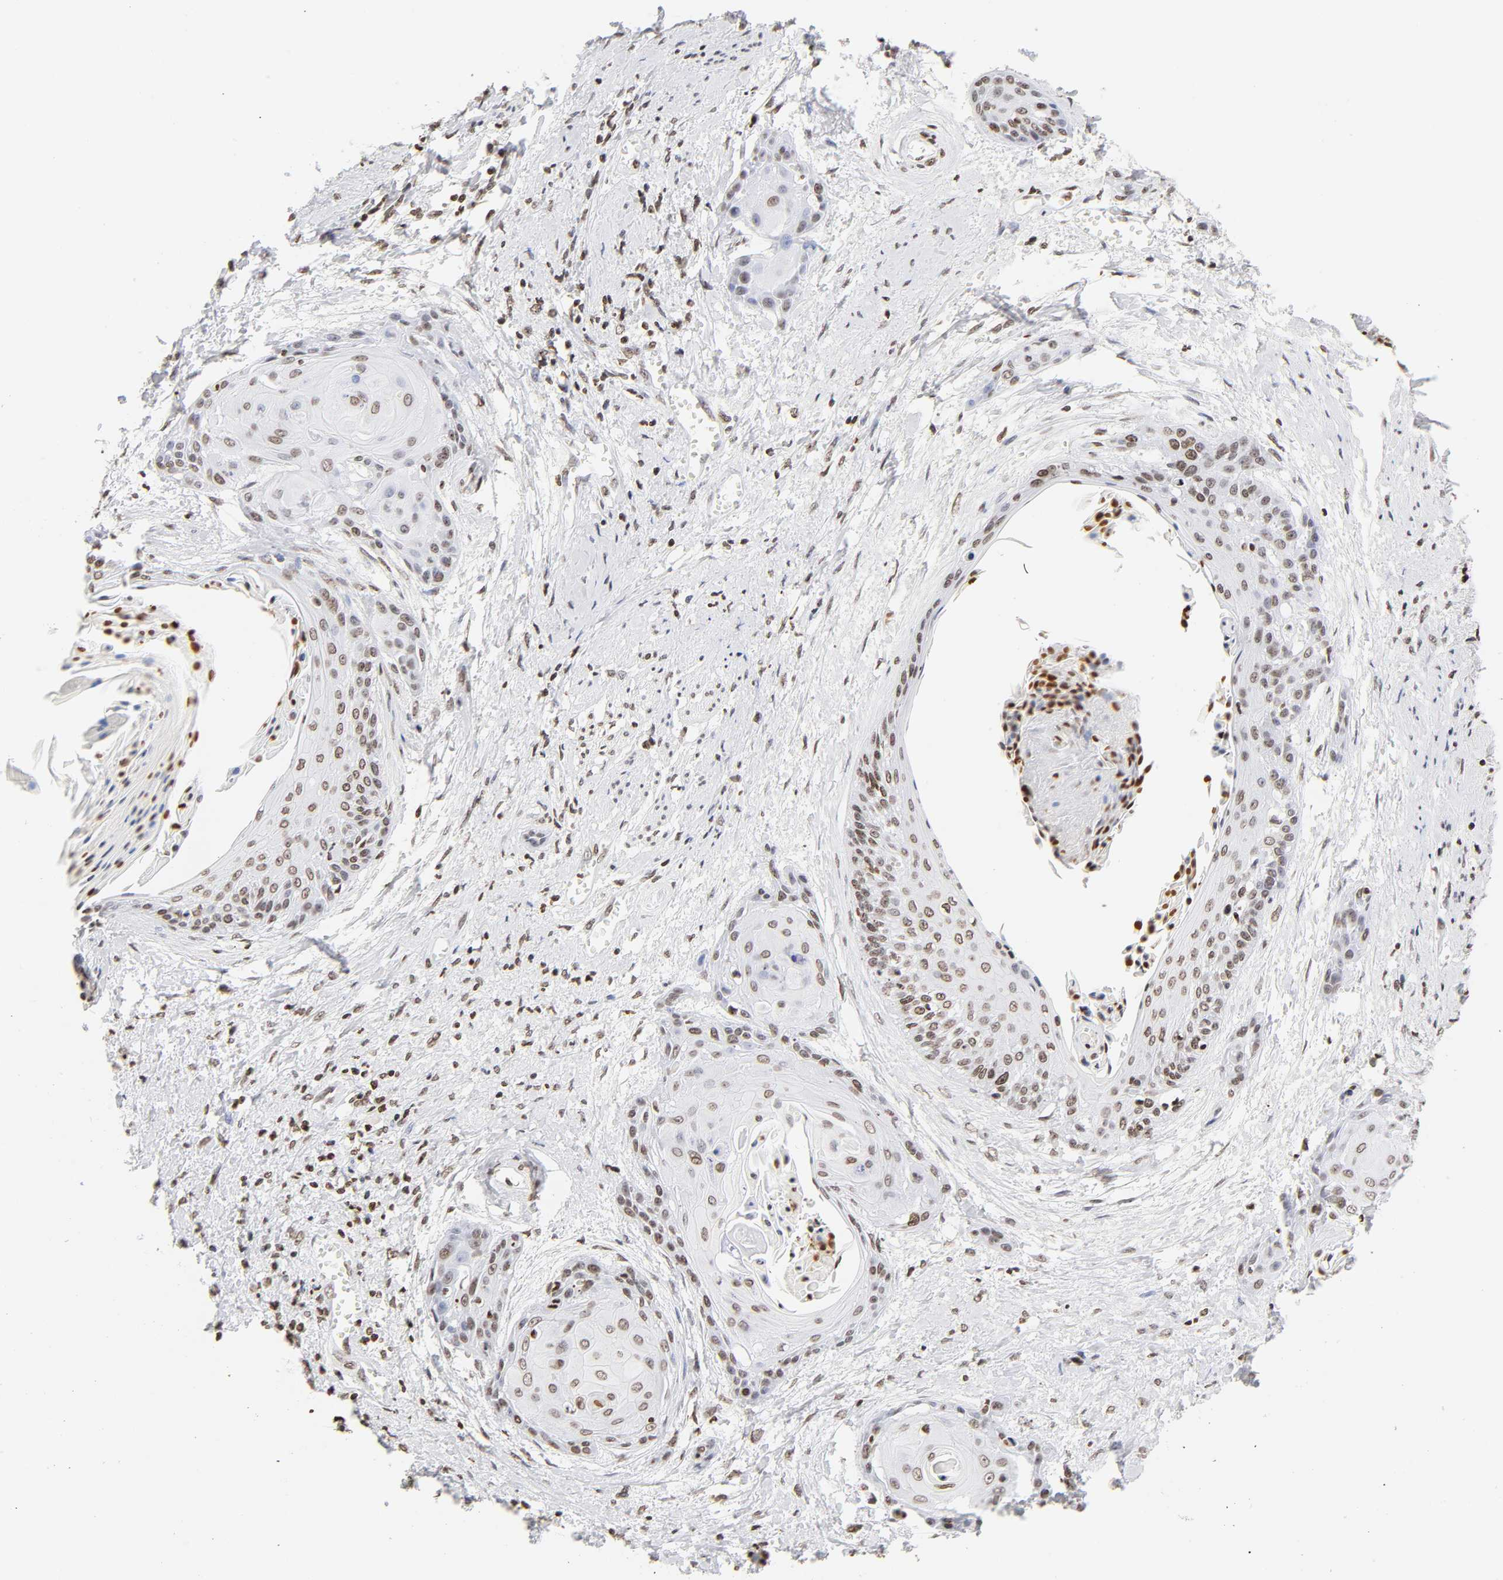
{"staining": {"intensity": "weak", "quantity": ">75%", "location": "nuclear"}, "tissue": "cervical cancer", "cell_type": "Tumor cells", "image_type": "cancer", "snomed": [{"axis": "morphology", "description": "Squamous cell carcinoma, NOS"}, {"axis": "topography", "description": "Cervix"}], "caption": "High-magnification brightfield microscopy of squamous cell carcinoma (cervical) stained with DAB (3,3'-diaminobenzidine) (brown) and counterstained with hematoxylin (blue). tumor cells exhibit weak nuclear expression is present in about>75% of cells. Immunohistochemistry stains the protein in brown and the nuclei are stained blue.", "gene": "H2AC12", "patient": {"sex": "female", "age": 57}}